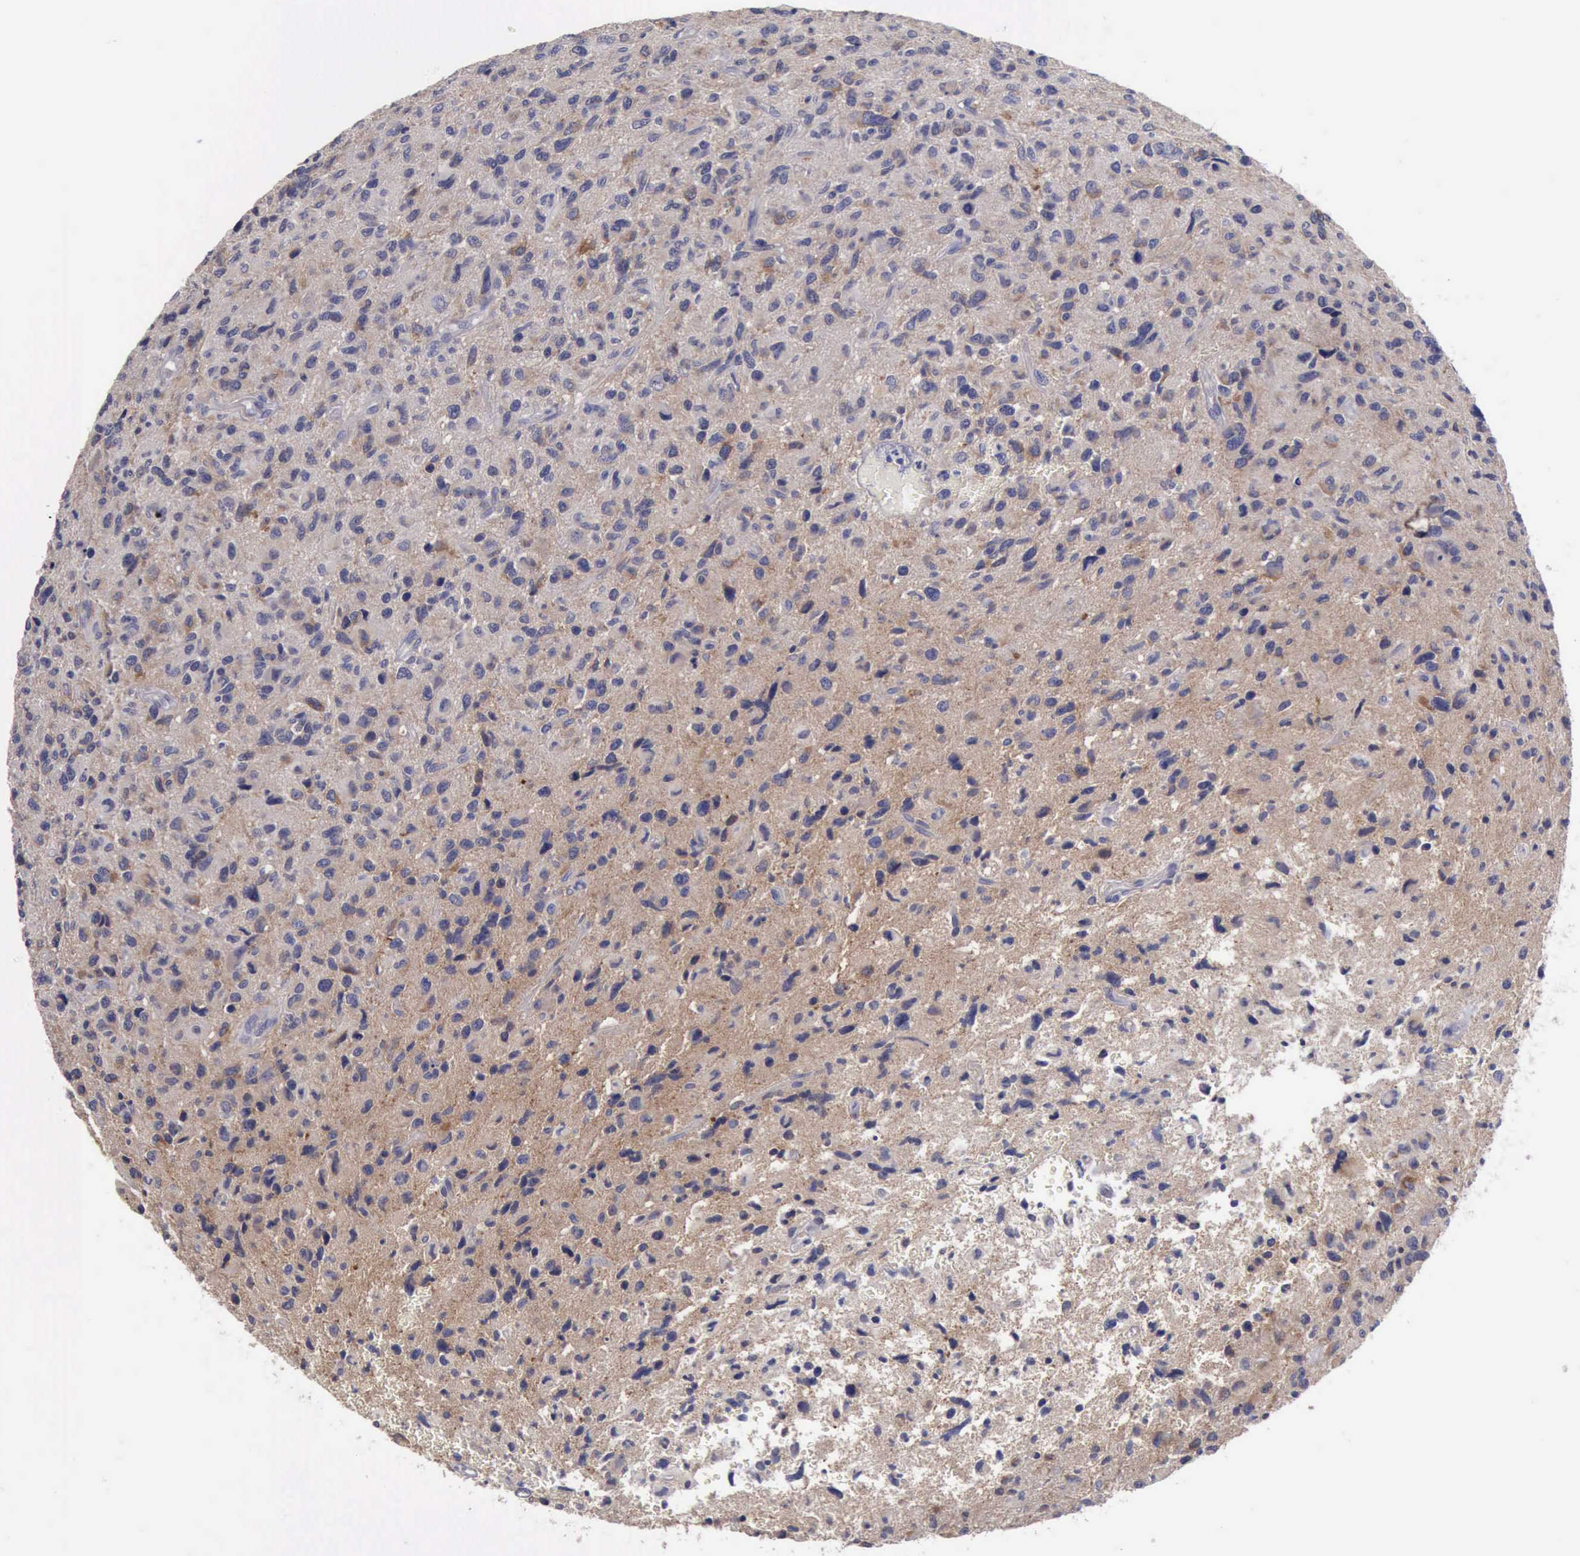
{"staining": {"intensity": "negative", "quantity": "none", "location": "none"}, "tissue": "glioma", "cell_type": "Tumor cells", "image_type": "cancer", "snomed": [{"axis": "morphology", "description": "Glioma, malignant, High grade"}, {"axis": "topography", "description": "Brain"}], "caption": "This is an immunohistochemistry (IHC) photomicrograph of glioma. There is no expression in tumor cells.", "gene": "PHKA1", "patient": {"sex": "female", "age": 60}}